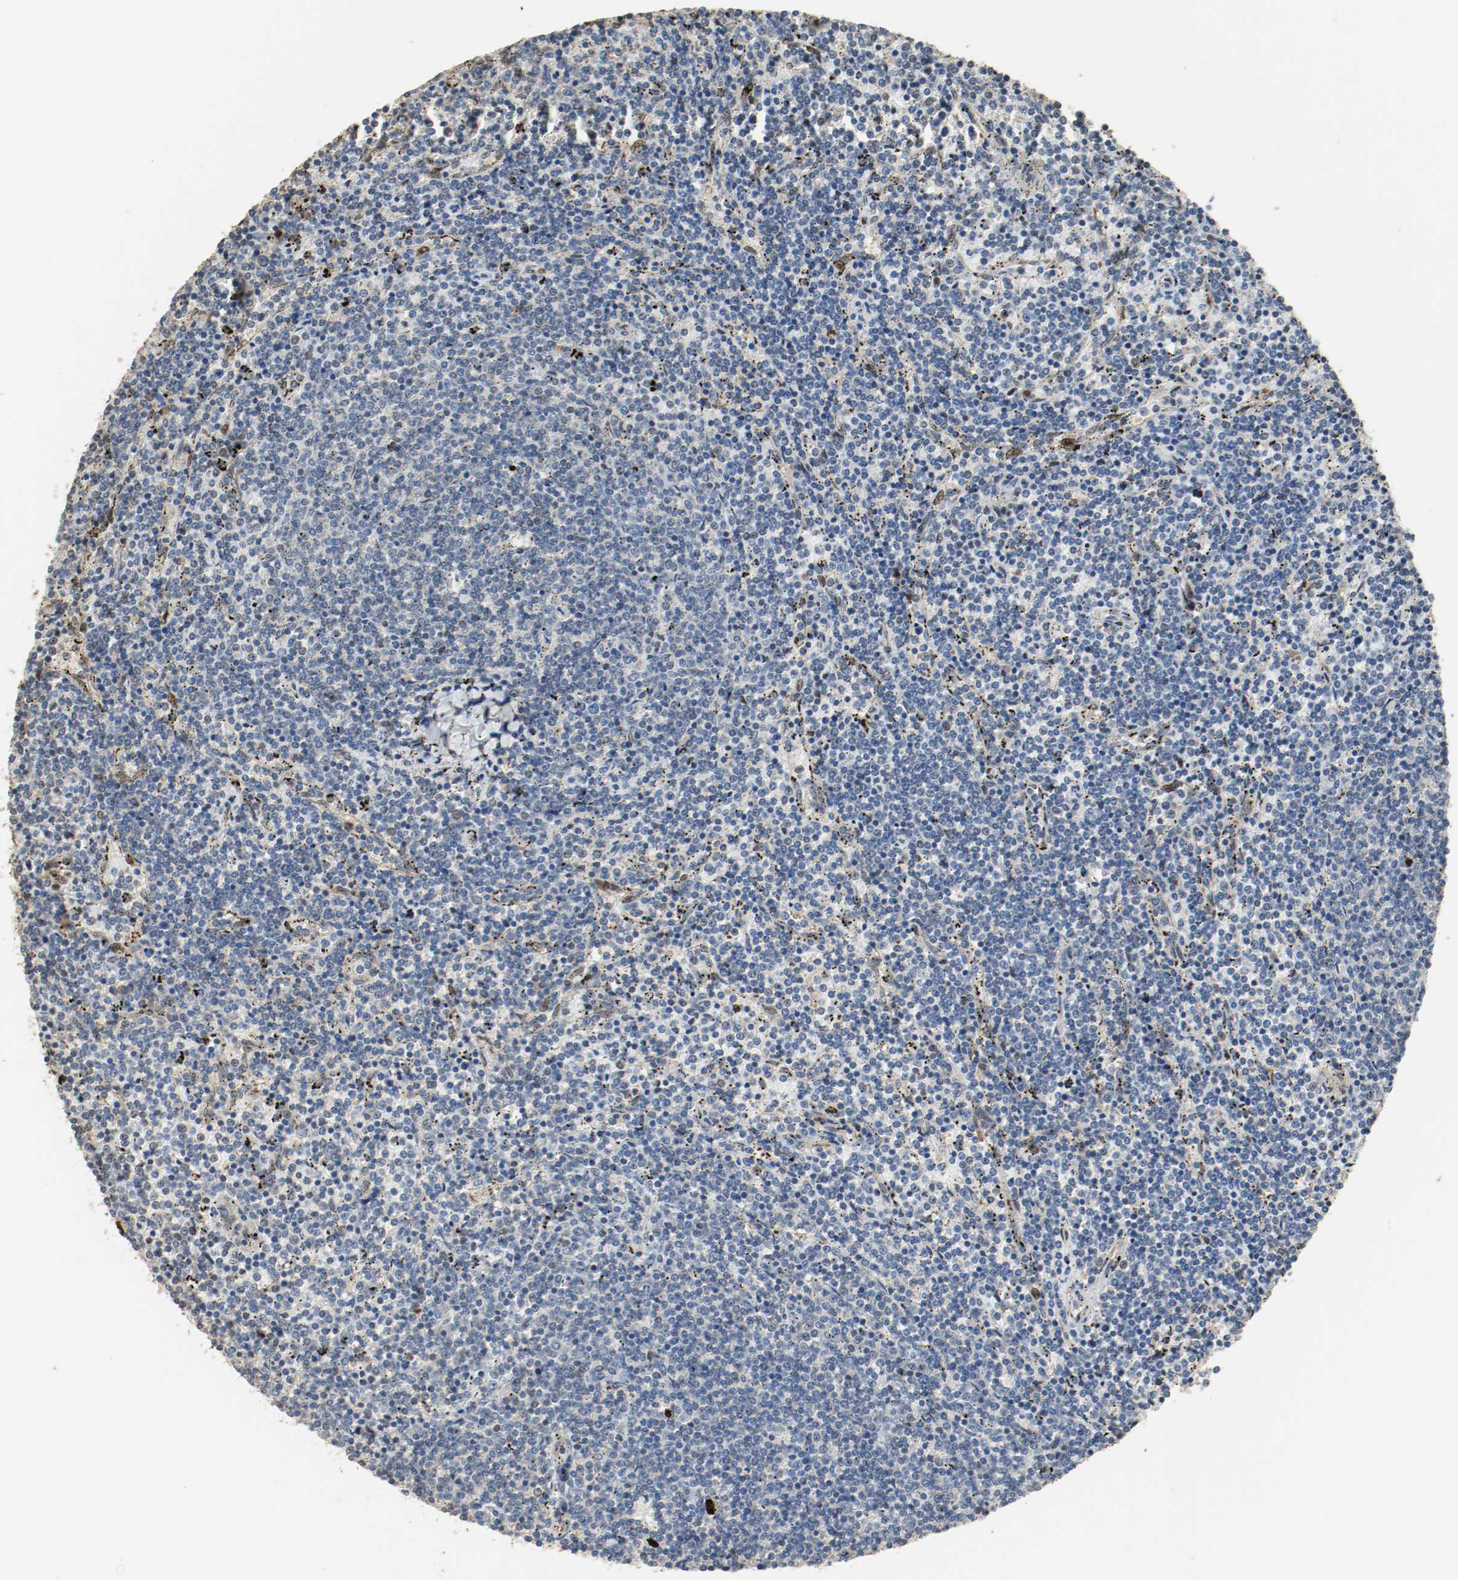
{"staining": {"intensity": "negative", "quantity": "none", "location": "none"}, "tissue": "lymphoma", "cell_type": "Tumor cells", "image_type": "cancer", "snomed": [{"axis": "morphology", "description": "Malignant lymphoma, non-Hodgkin's type, Low grade"}, {"axis": "topography", "description": "Spleen"}], "caption": "Tumor cells are negative for brown protein staining in low-grade malignant lymphoma, non-Hodgkin's type. The staining is performed using DAB brown chromogen with nuclei counter-stained in using hematoxylin.", "gene": "ALDH4A1", "patient": {"sex": "female", "age": 50}}